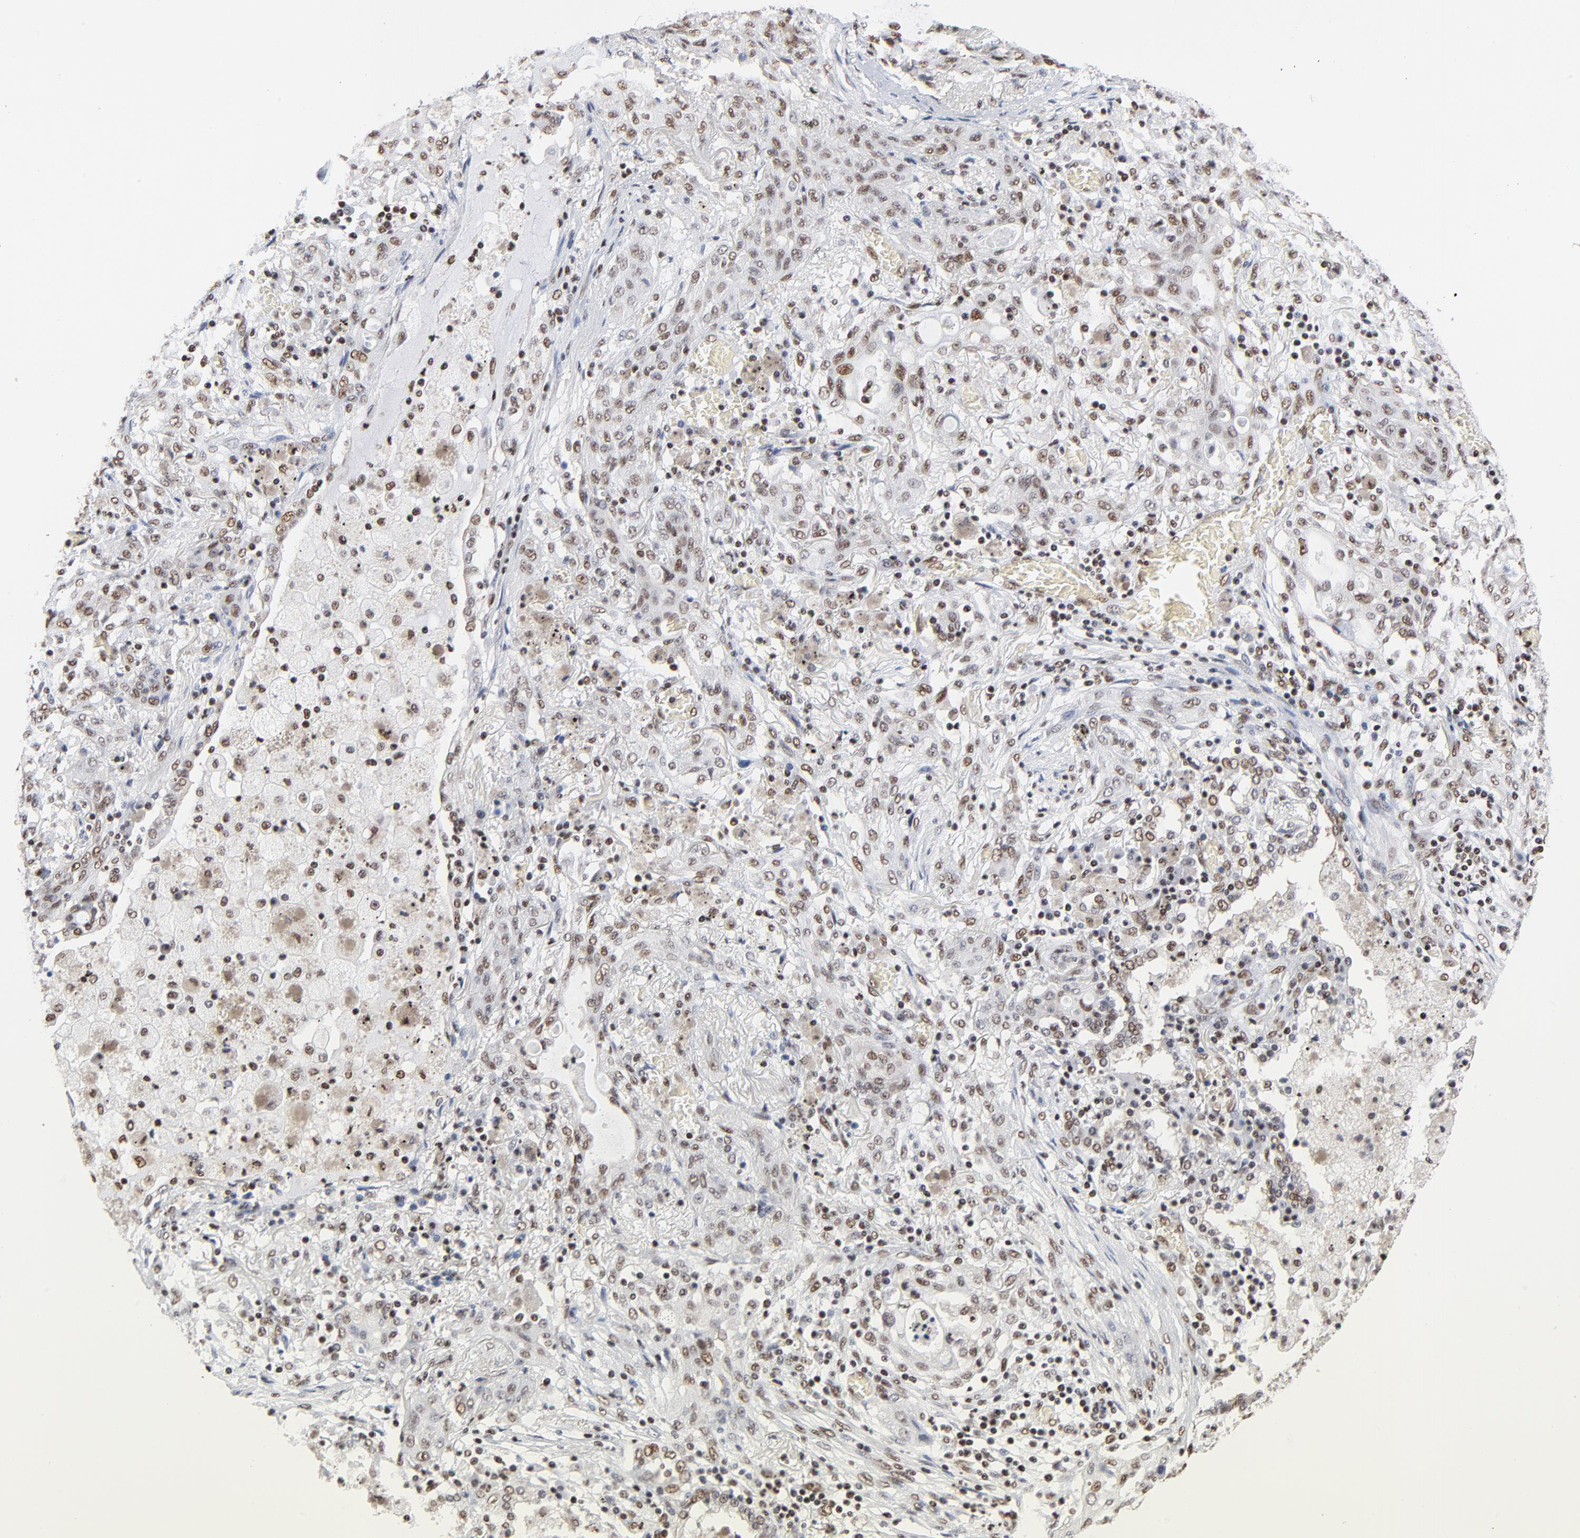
{"staining": {"intensity": "moderate", "quantity": ">75%", "location": "nuclear"}, "tissue": "lung cancer", "cell_type": "Tumor cells", "image_type": "cancer", "snomed": [{"axis": "morphology", "description": "Squamous cell carcinoma, NOS"}, {"axis": "topography", "description": "Lung"}], "caption": "Immunohistochemistry (IHC) (DAB) staining of human squamous cell carcinoma (lung) reveals moderate nuclear protein positivity in approximately >75% of tumor cells. The staining is performed using DAB (3,3'-diaminobenzidine) brown chromogen to label protein expression. The nuclei are counter-stained blue using hematoxylin.", "gene": "CREB1", "patient": {"sex": "female", "age": 47}}